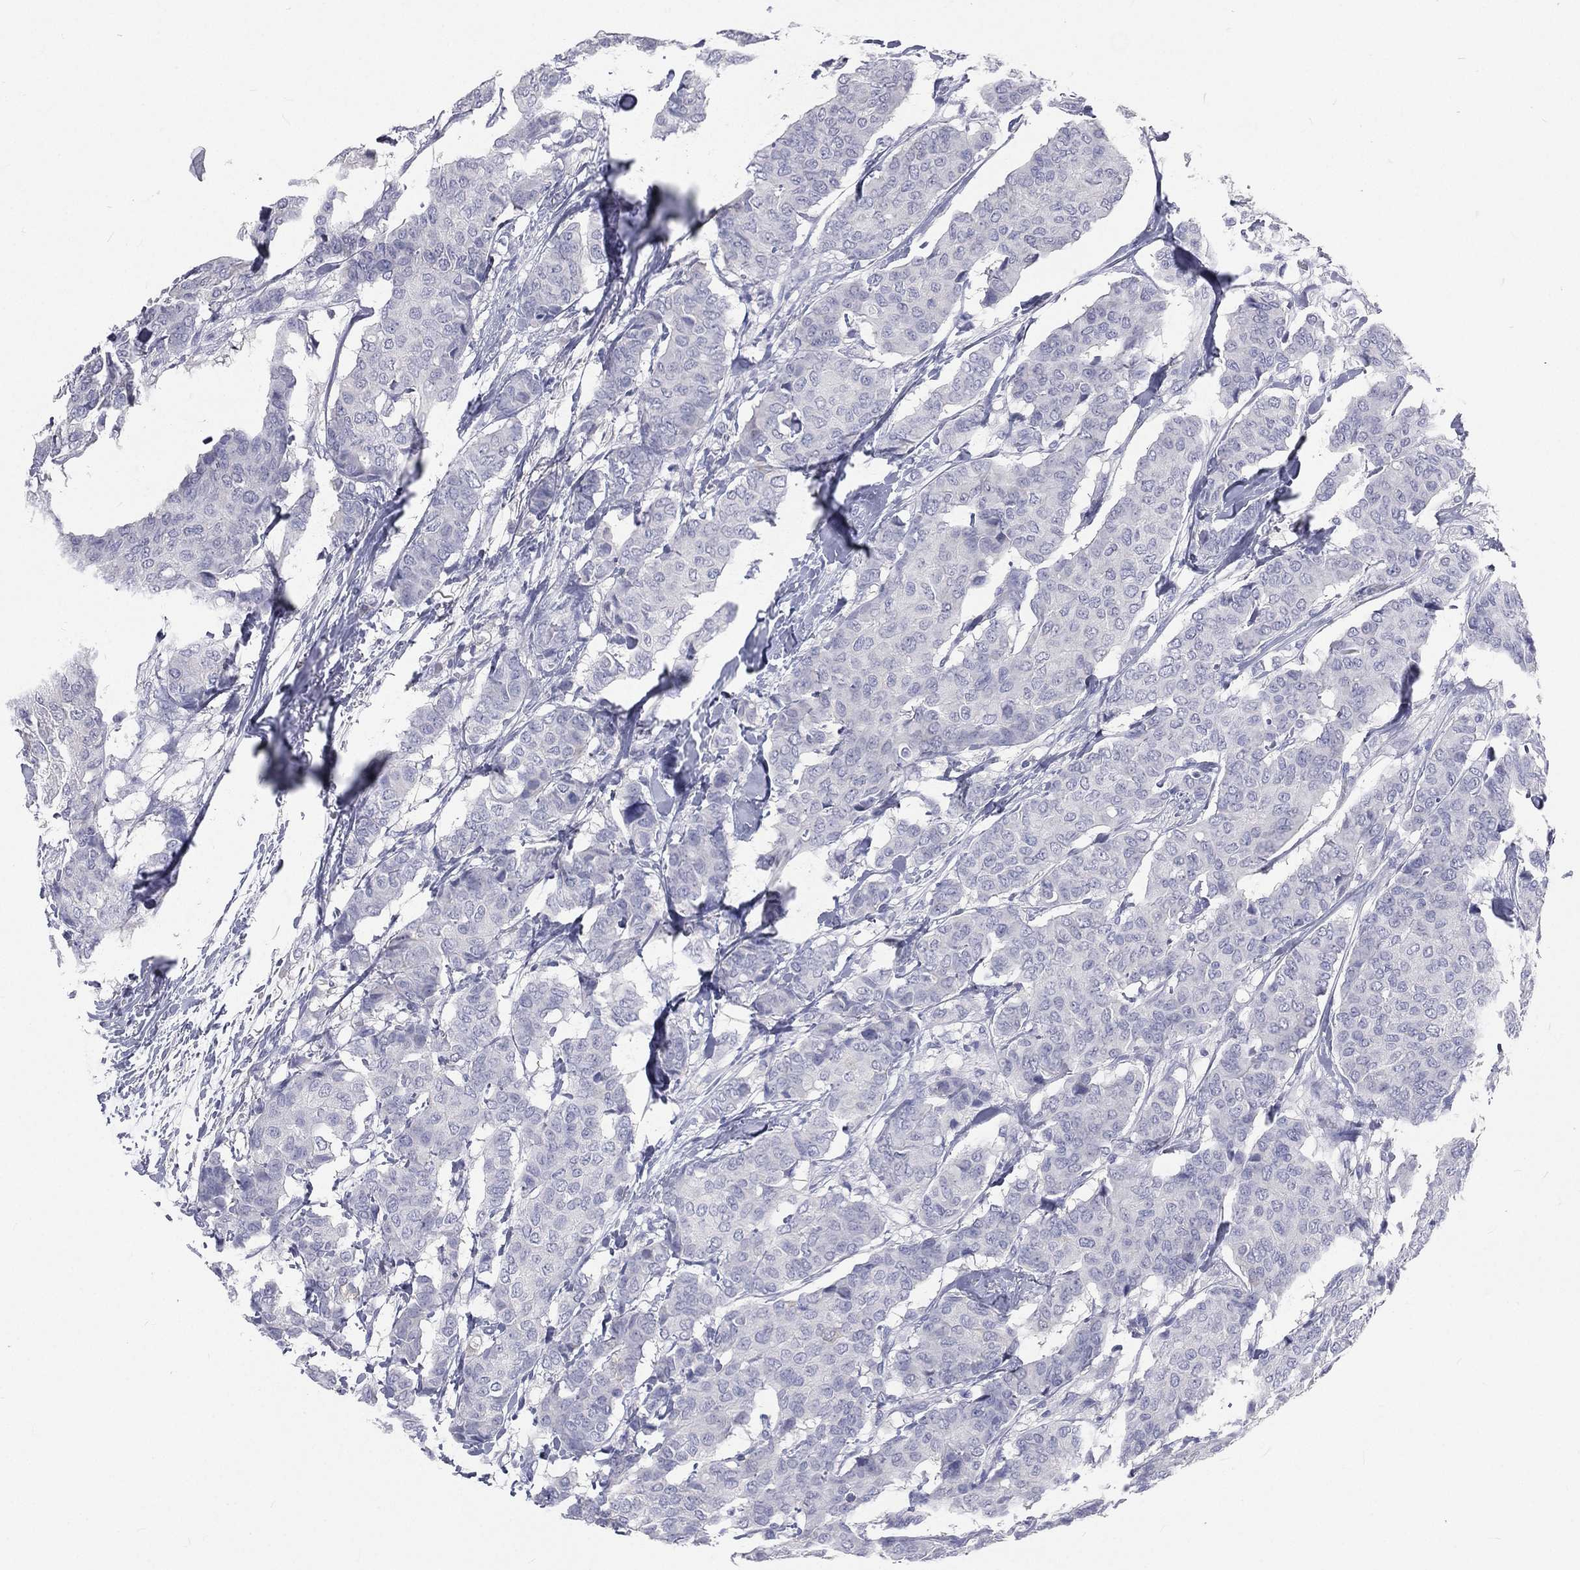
{"staining": {"intensity": "negative", "quantity": "none", "location": "none"}, "tissue": "breast cancer", "cell_type": "Tumor cells", "image_type": "cancer", "snomed": [{"axis": "morphology", "description": "Duct carcinoma"}, {"axis": "topography", "description": "Breast"}], "caption": "Immunohistochemistry image of breast cancer stained for a protein (brown), which displays no positivity in tumor cells. (IHC, brightfield microscopy, high magnification).", "gene": "CD3D", "patient": {"sex": "female", "age": 75}}